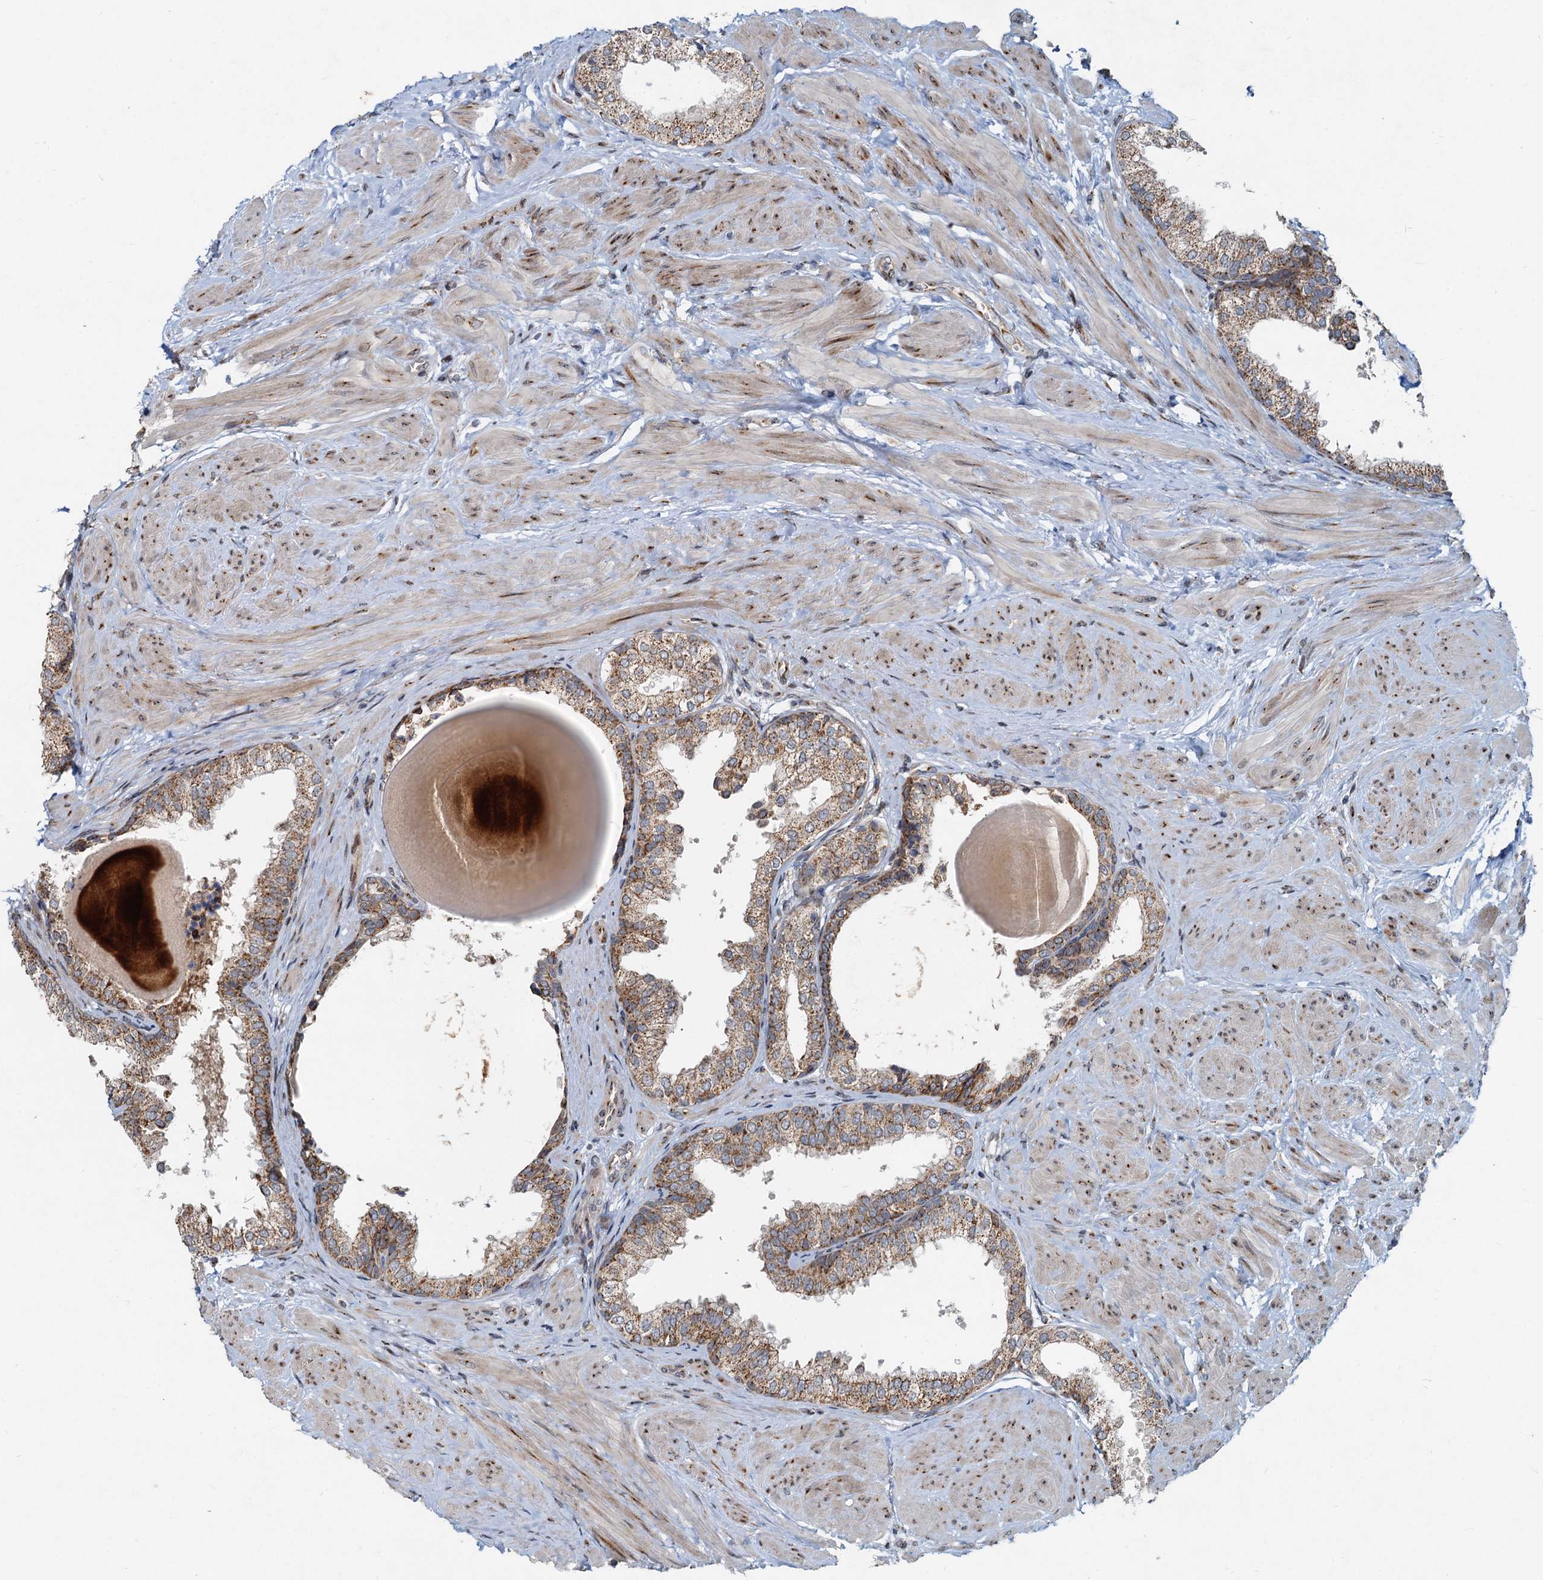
{"staining": {"intensity": "moderate", "quantity": ">75%", "location": "cytoplasmic/membranous"}, "tissue": "prostate", "cell_type": "Glandular cells", "image_type": "normal", "snomed": [{"axis": "morphology", "description": "Normal tissue, NOS"}, {"axis": "topography", "description": "Prostate"}], "caption": "Glandular cells show moderate cytoplasmic/membranous positivity in approximately >75% of cells in unremarkable prostate. (DAB IHC, brown staining for protein, blue staining for nuclei).", "gene": "CEP68", "patient": {"sex": "male", "age": 48}}